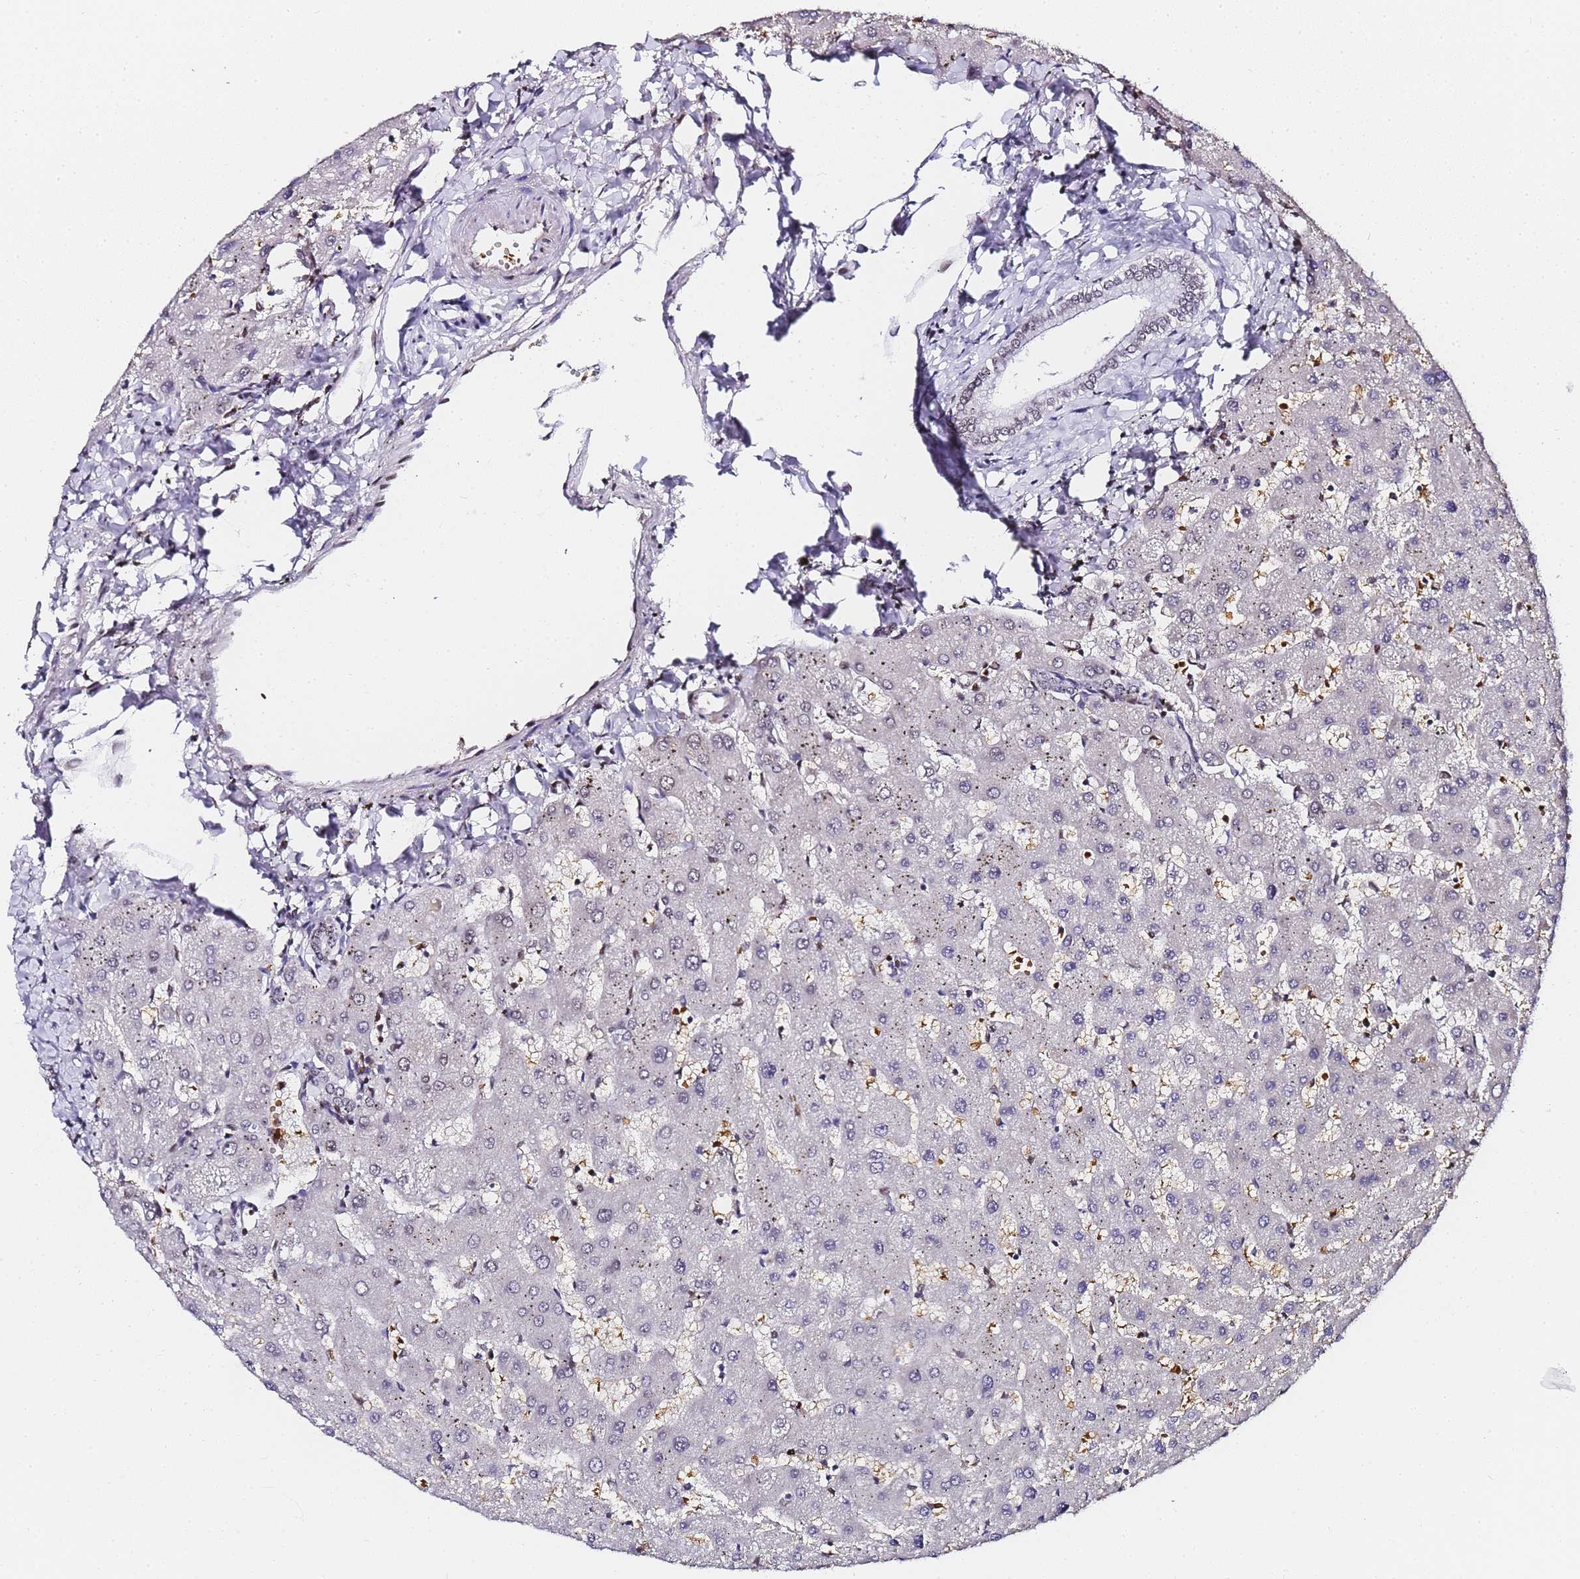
{"staining": {"intensity": "negative", "quantity": "none", "location": "none"}, "tissue": "liver", "cell_type": "Cholangiocytes", "image_type": "normal", "snomed": [{"axis": "morphology", "description": "Normal tissue, NOS"}, {"axis": "topography", "description": "Liver"}], "caption": "Cholangiocytes are negative for brown protein staining in unremarkable liver. (Brightfield microscopy of DAB immunohistochemistry at high magnification).", "gene": "POLR1A", "patient": {"sex": "female", "age": 63}}